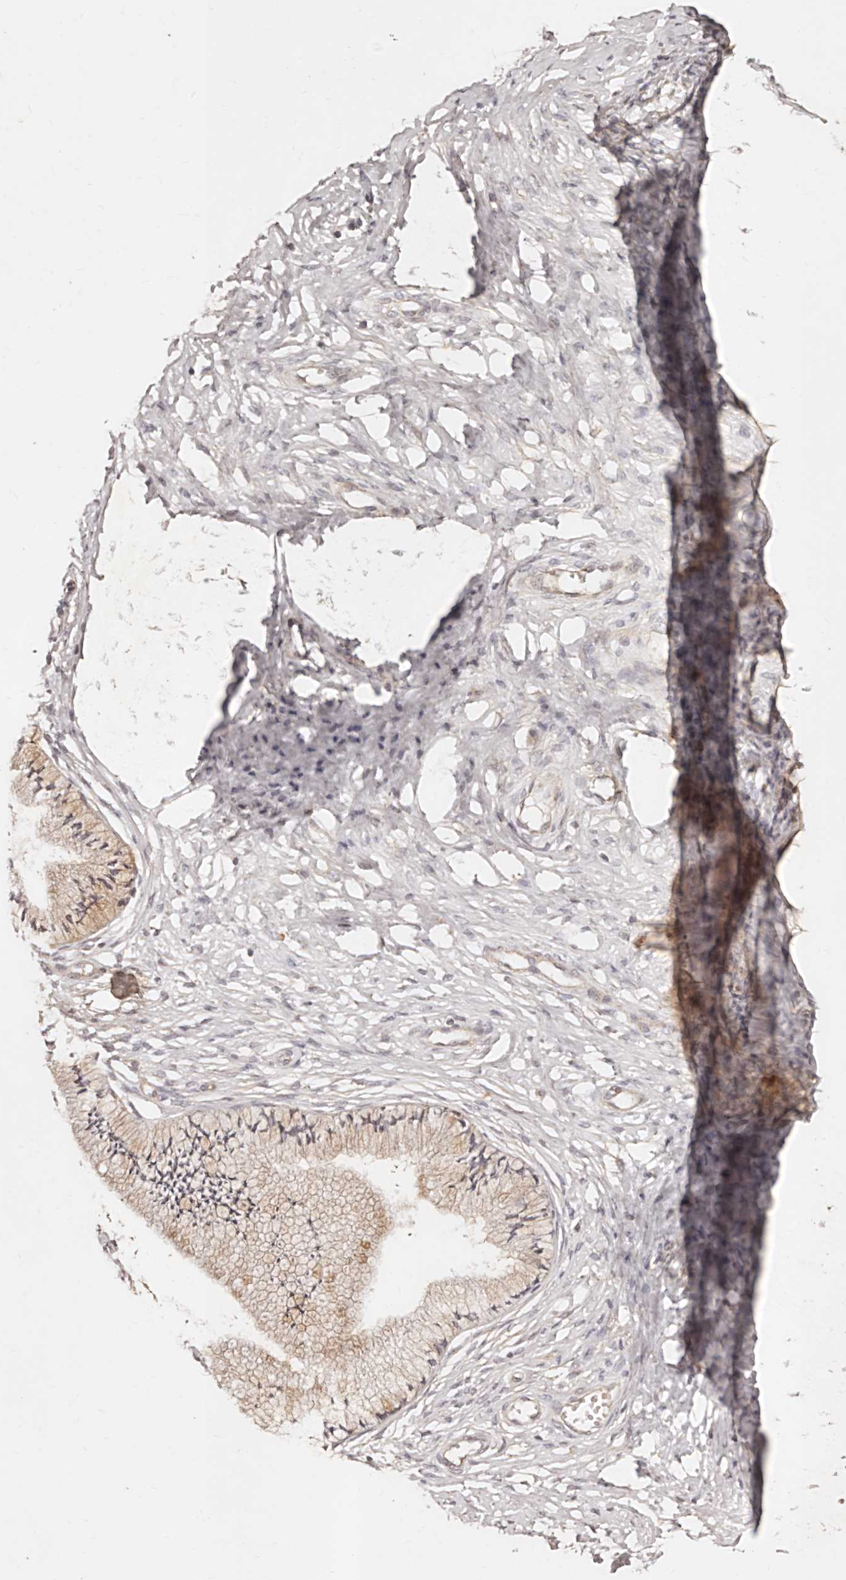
{"staining": {"intensity": "weak", "quantity": "25%-75%", "location": "cytoplasmic/membranous"}, "tissue": "cervix", "cell_type": "Glandular cells", "image_type": "normal", "snomed": [{"axis": "morphology", "description": "Normal tissue, NOS"}, {"axis": "topography", "description": "Cervix"}], "caption": "This photomicrograph shows normal cervix stained with IHC to label a protein in brown. The cytoplasmic/membranous of glandular cells show weak positivity for the protein. Nuclei are counter-stained blue.", "gene": "CCL14", "patient": {"sex": "female", "age": 36}}